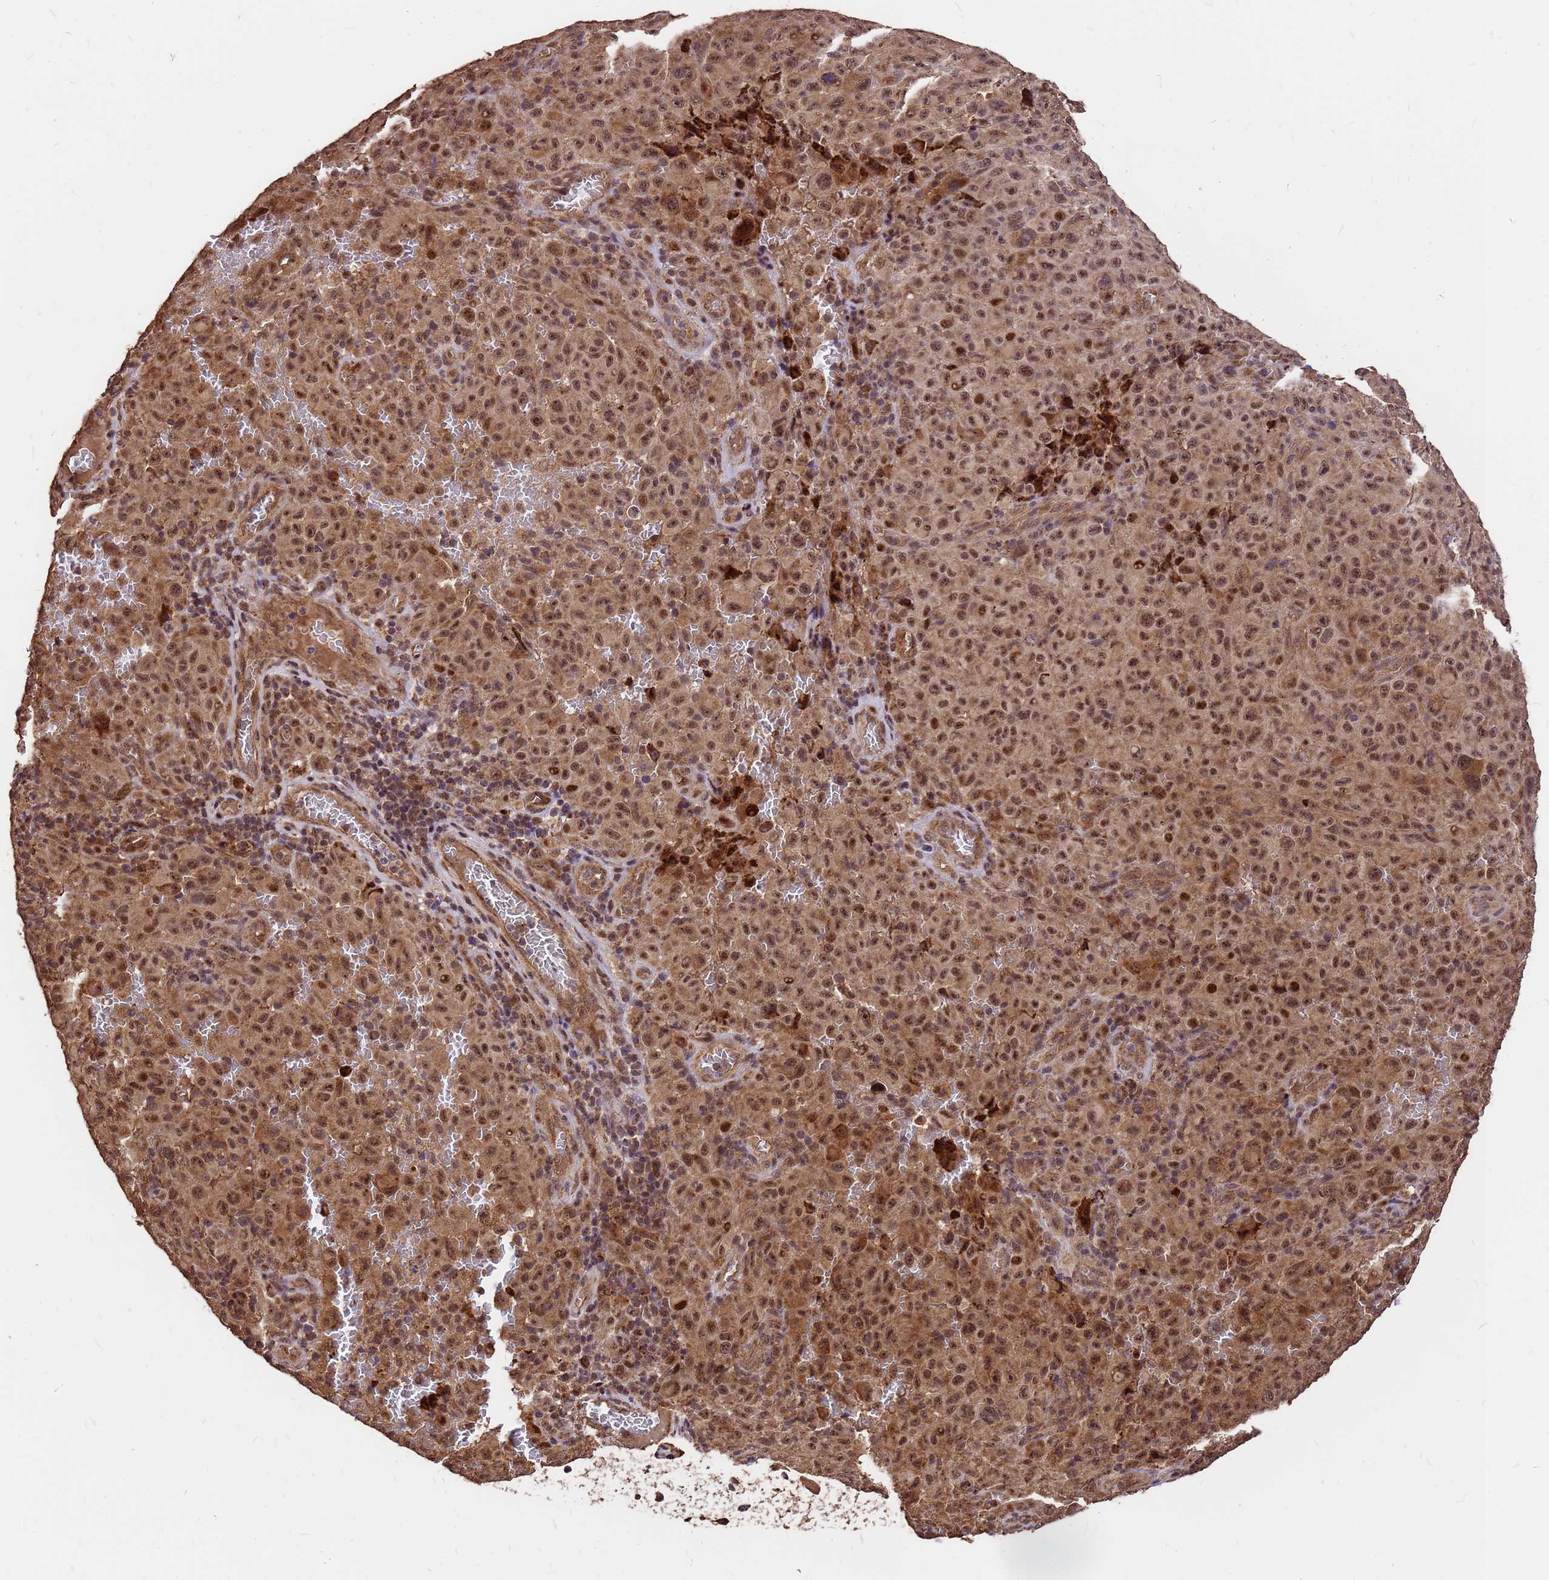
{"staining": {"intensity": "moderate", "quantity": ">75%", "location": "cytoplasmic/membranous,nuclear"}, "tissue": "melanoma", "cell_type": "Tumor cells", "image_type": "cancer", "snomed": [{"axis": "morphology", "description": "Malignant melanoma, NOS"}, {"axis": "topography", "description": "Skin"}], "caption": "A photomicrograph of human melanoma stained for a protein reveals moderate cytoplasmic/membranous and nuclear brown staining in tumor cells.", "gene": "GPATCH8", "patient": {"sex": "female", "age": 82}}